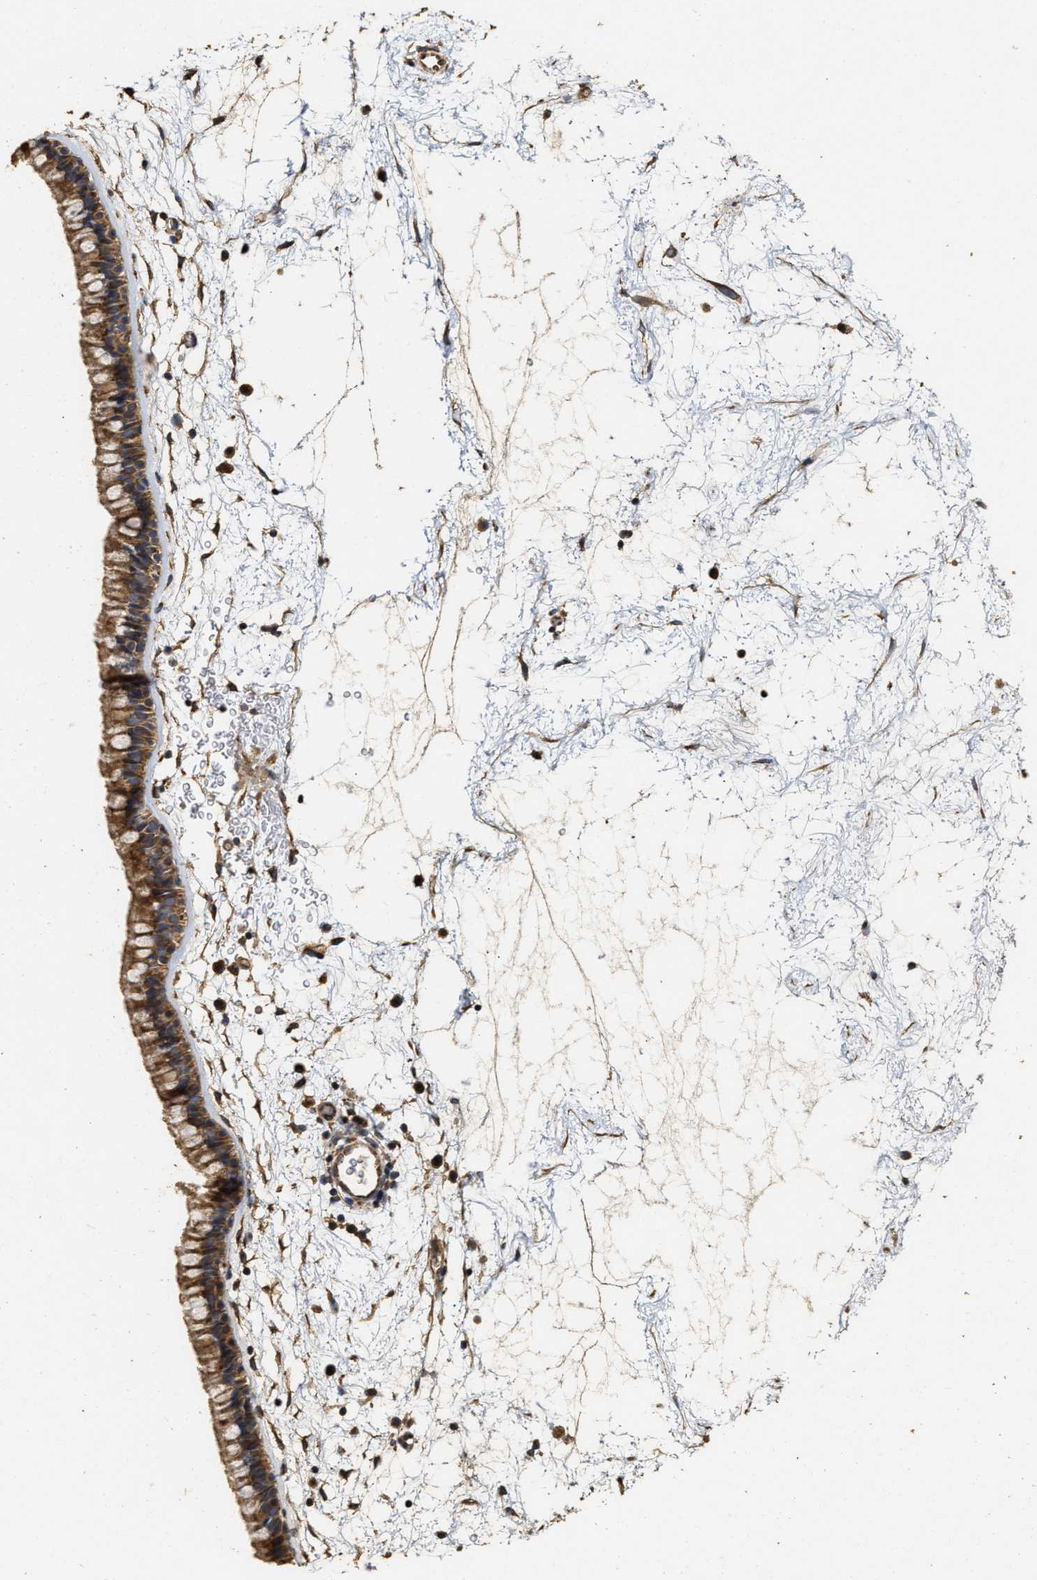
{"staining": {"intensity": "moderate", "quantity": ">75%", "location": "cytoplasmic/membranous"}, "tissue": "nasopharynx", "cell_type": "Respiratory epithelial cells", "image_type": "normal", "snomed": [{"axis": "morphology", "description": "Normal tissue, NOS"}, {"axis": "morphology", "description": "Inflammation, NOS"}, {"axis": "topography", "description": "Nasopharynx"}], "caption": "Protein positivity by immunohistochemistry (IHC) demonstrates moderate cytoplasmic/membranous staining in approximately >75% of respiratory epithelial cells in benign nasopharynx. (brown staining indicates protein expression, while blue staining denotes nuclei).", "gene": "NAV1", "patient": {"sex": "male", "age": 48}}